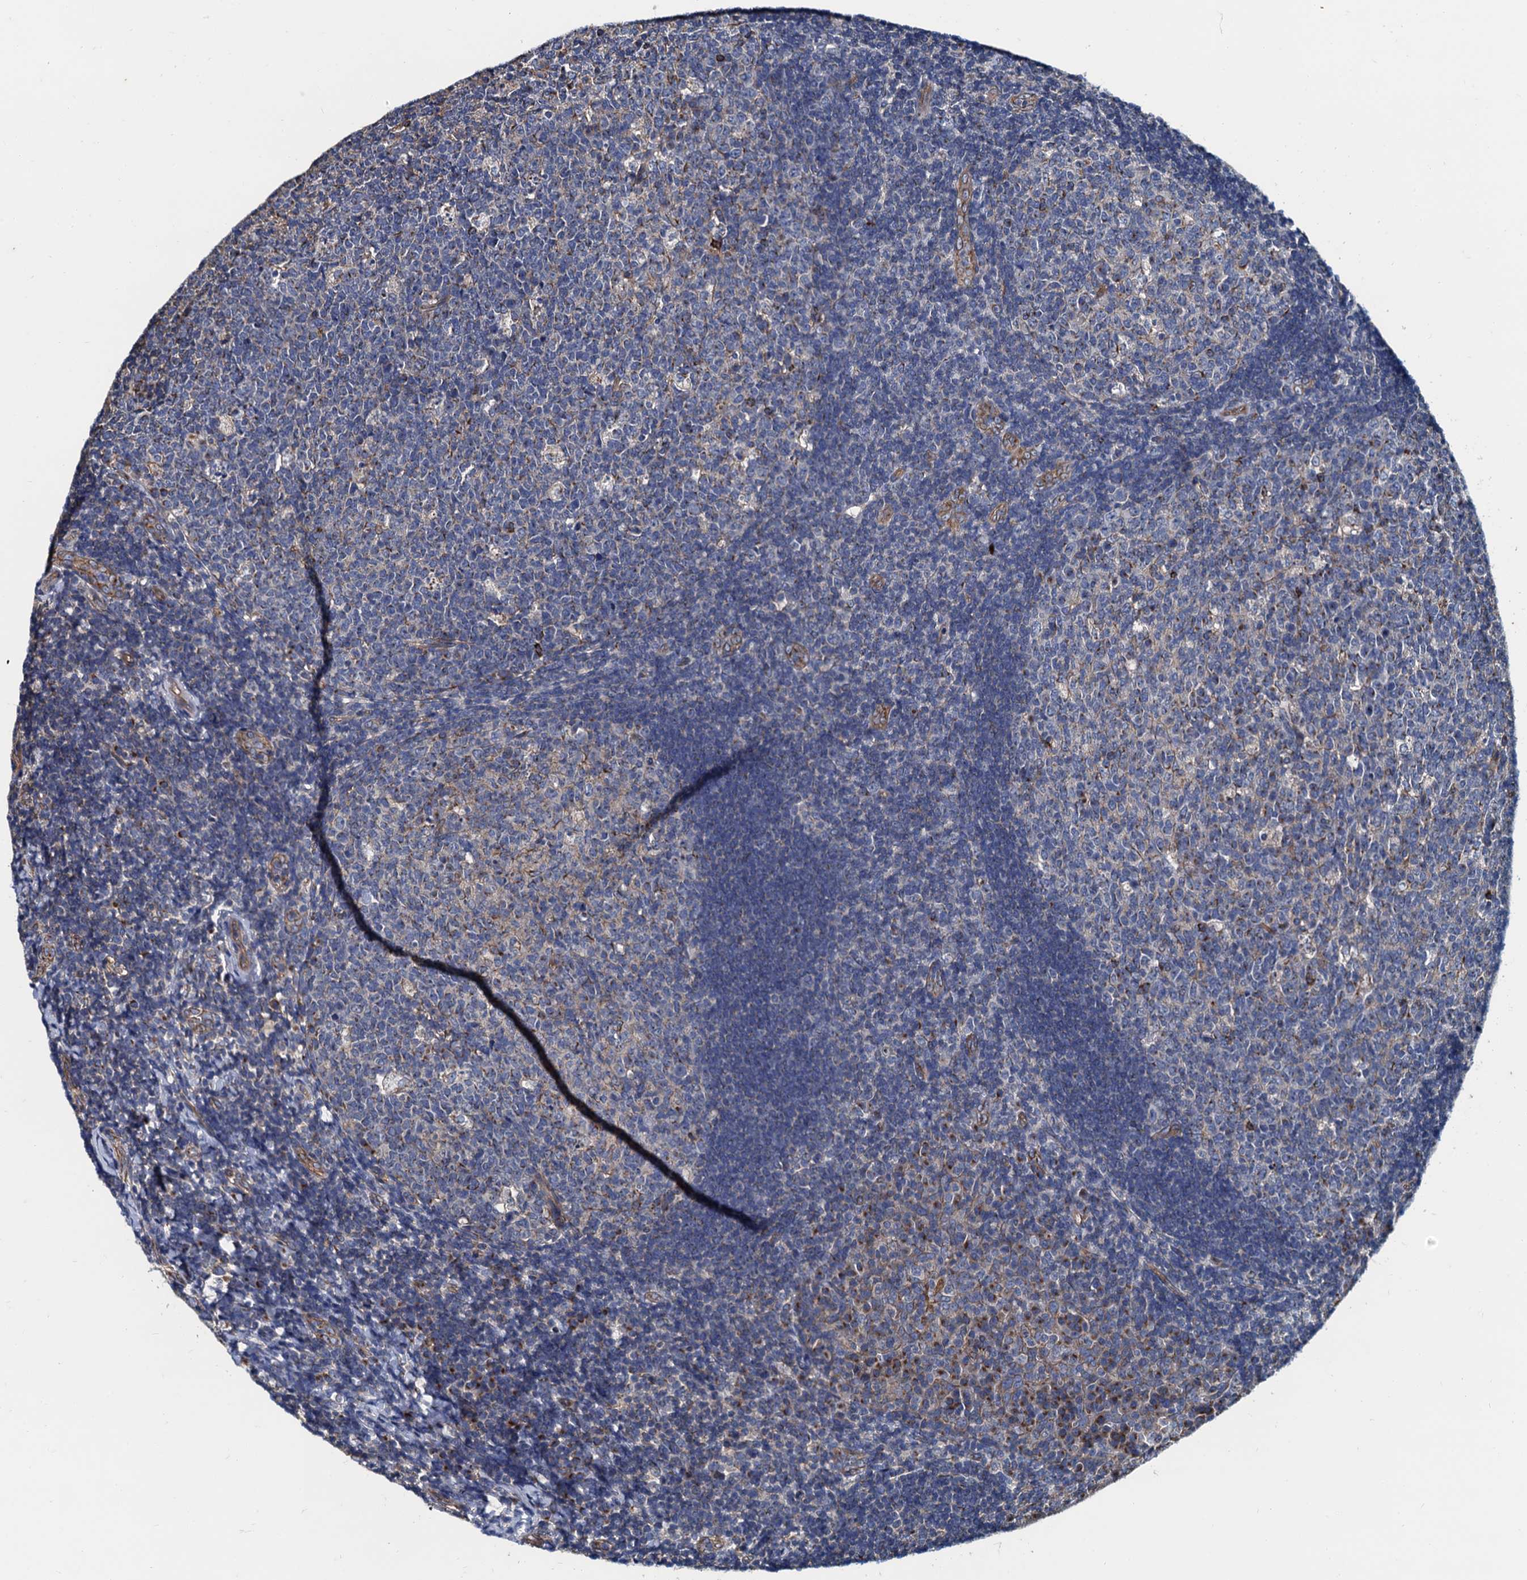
{"staining": {"intensity": "moderate", "quantity": "<25%", "location": "cytoplasmic/membranous"}, "tissue": "tonsil", "cell_type": "Germinal center cells", "image_type": "normal", "snomed": [{"axis": "morphology", "description": "Normal tissue, NOS"}, {"axis": "topography", "description": "Tonsil"}], "caption": "There is low levels of moderate cytoplasmic/membranous positivity in germinal center cells of unremarkable tonsil, as demonstrated by immunohistochemical staining (brown color).", "gene": "NGRN", "patient": {"sex": "male", "age": 17}}